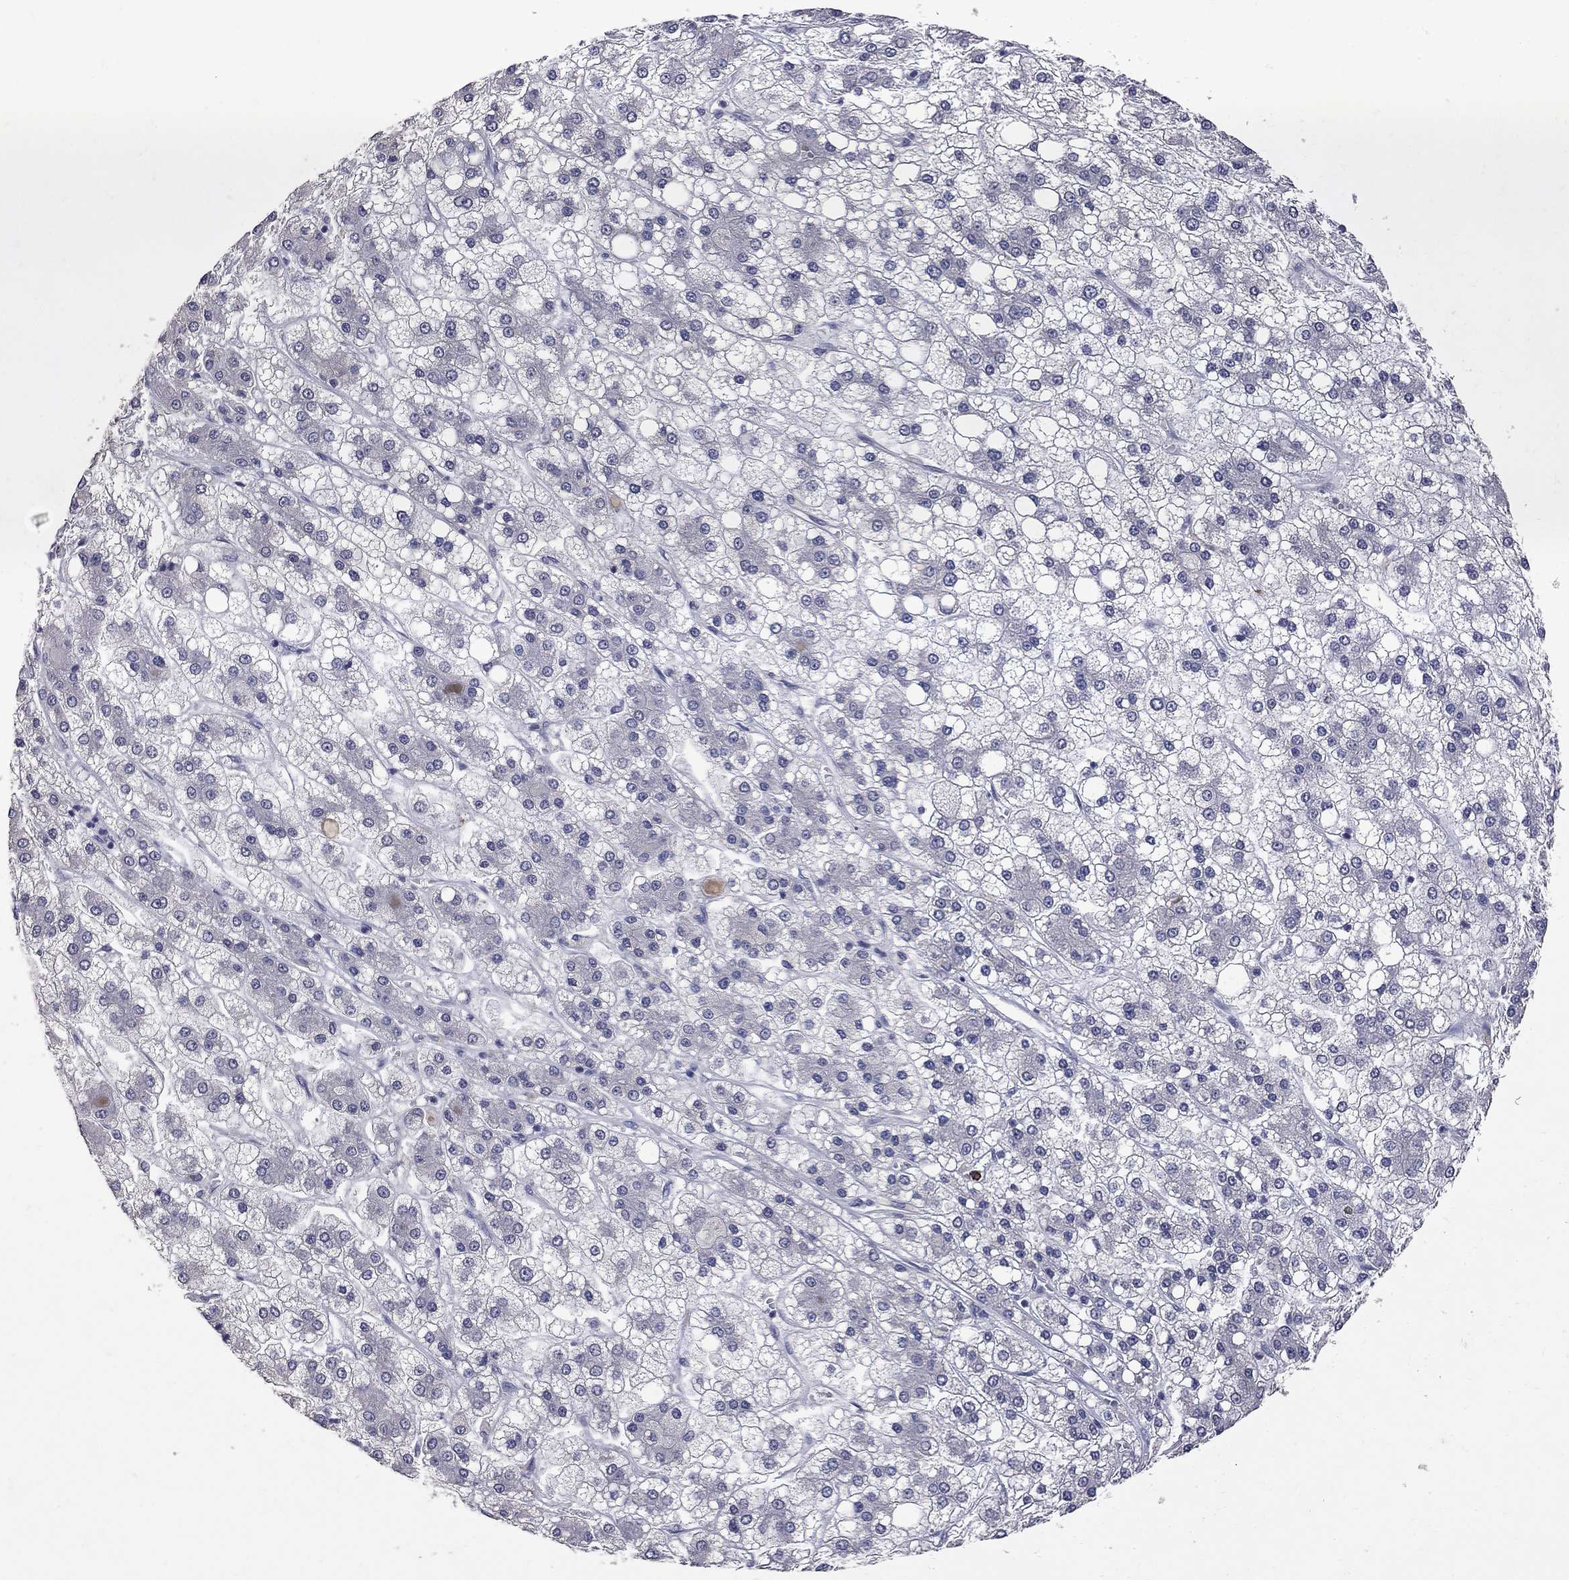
{"staining": {"intensity": "negative", "quantity": "none", "location": "none"}, "tissue": "liver cancer", "cell_type": "Tumor cells", "image_type": "cancer", "snomed": [{"axis": "morphology", "description": "Carcinoma, Hepatocellular, NOS"}, {"axis": "topography", "description": "Liver"}], "caption": "Liver cancer (hepatocellular carcinoma) stained for a protein using immunohistochemistry displays no expression tumor cells.", "gene": "NOS2", "patient": {"sex": "male", "age": 73}}